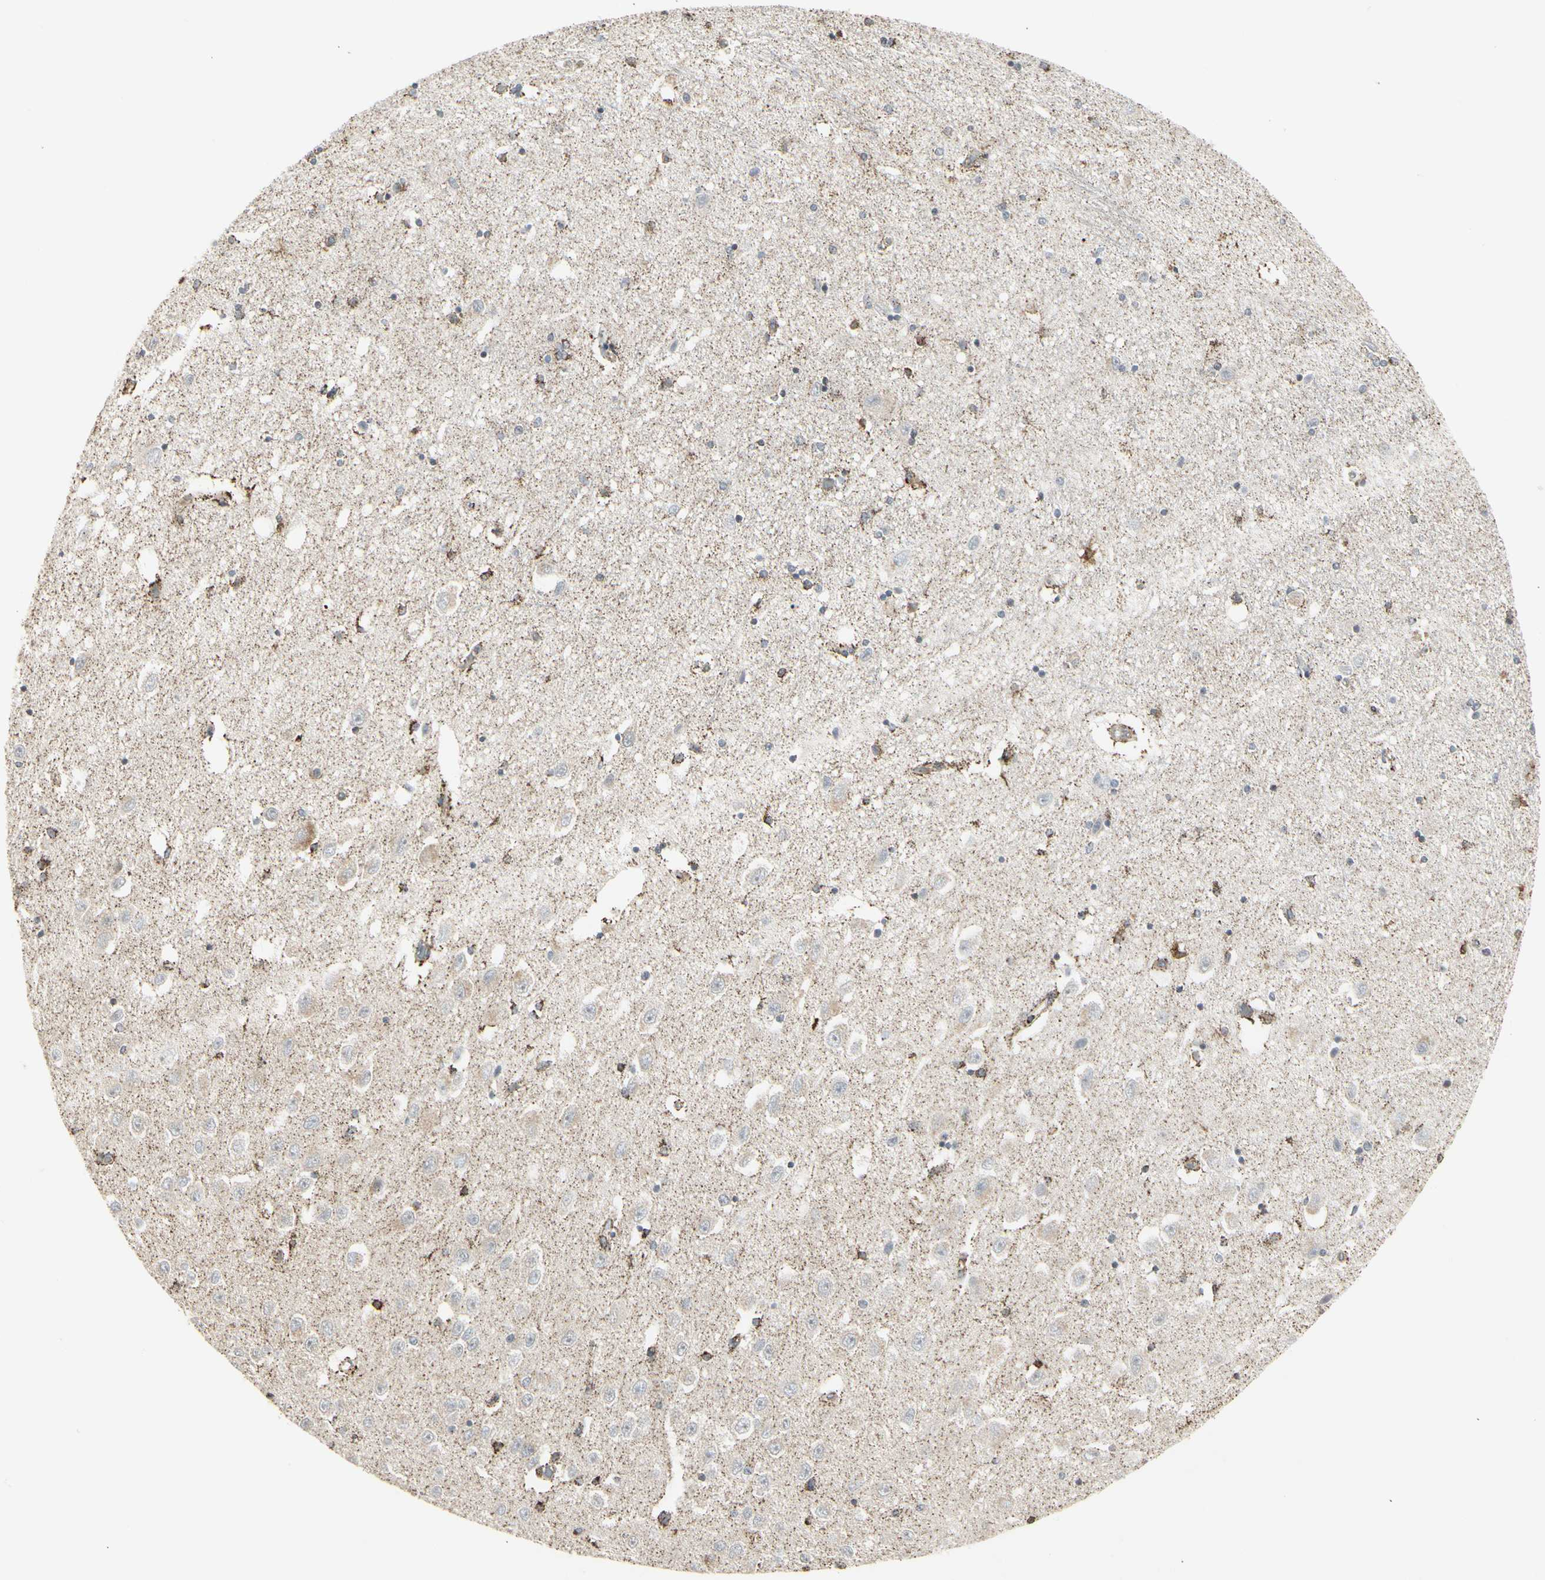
{"staining": {"intensity": "moderate", "quantity": "25%-75%", "location": "cytoplasmic/membranous,nuclear"}, "tissue": "hippocampus", "cell_type": "Glial cells", "image_type": "normal", "snomed": [{"axis": "morphology", "description": "Normal tissue, NOS"}, {"axis": "topography", "description": "Hippocampus"}], "caption": "This is a photomicrograph of IHC staining of unremarkable hippocampus, which shows moderate staining in the cytoplasmic/membranous,nuclear of glial cells.", "gene": "TMEM176A", "patient": {"sex": "female", "age": 54}}